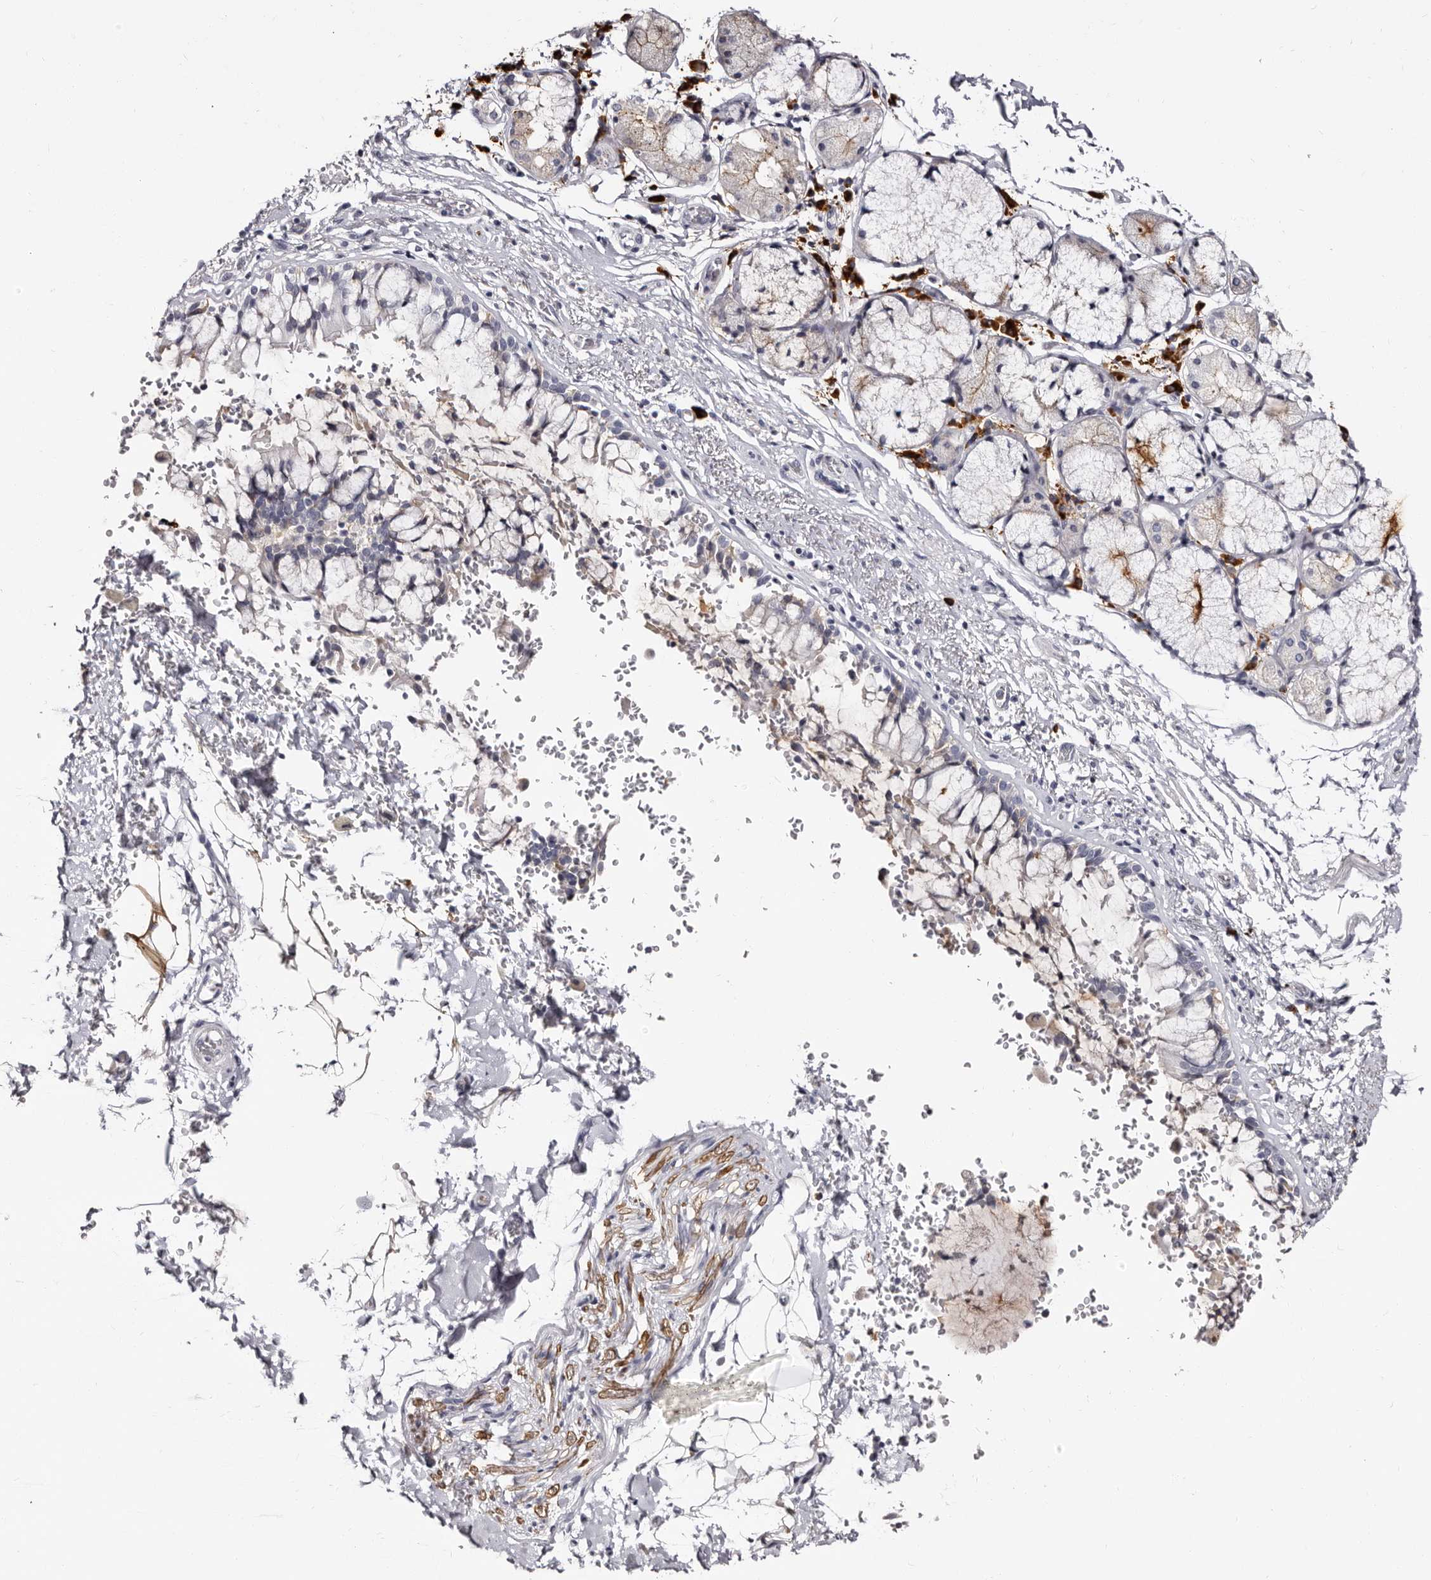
{"staining": {"intensity": "negative", "quantity": "none", "location": "none"}, "tissue": "bronchus", "cell_type": "Respiratory epithelial cells", "image_type": "normal", "snomed": [{"axis": "morphology", "description": "Normal tissue, NOS"}, {"axis": "morphology", "description": "Inflammation, NOS"}, {"axis": "topography", "description": "Cartilage tissue"}, {"axis": "topography", "description": "Bronchus"}, {"axis": "topography", "description": "Lung"}], "caption": "Immunohistochemical staining of normal bronchus exhibits no significant expression in respiratory epithelial cells.", "gene": "TBC1D22B", "patient": {"sex": "female", "age": 64}}